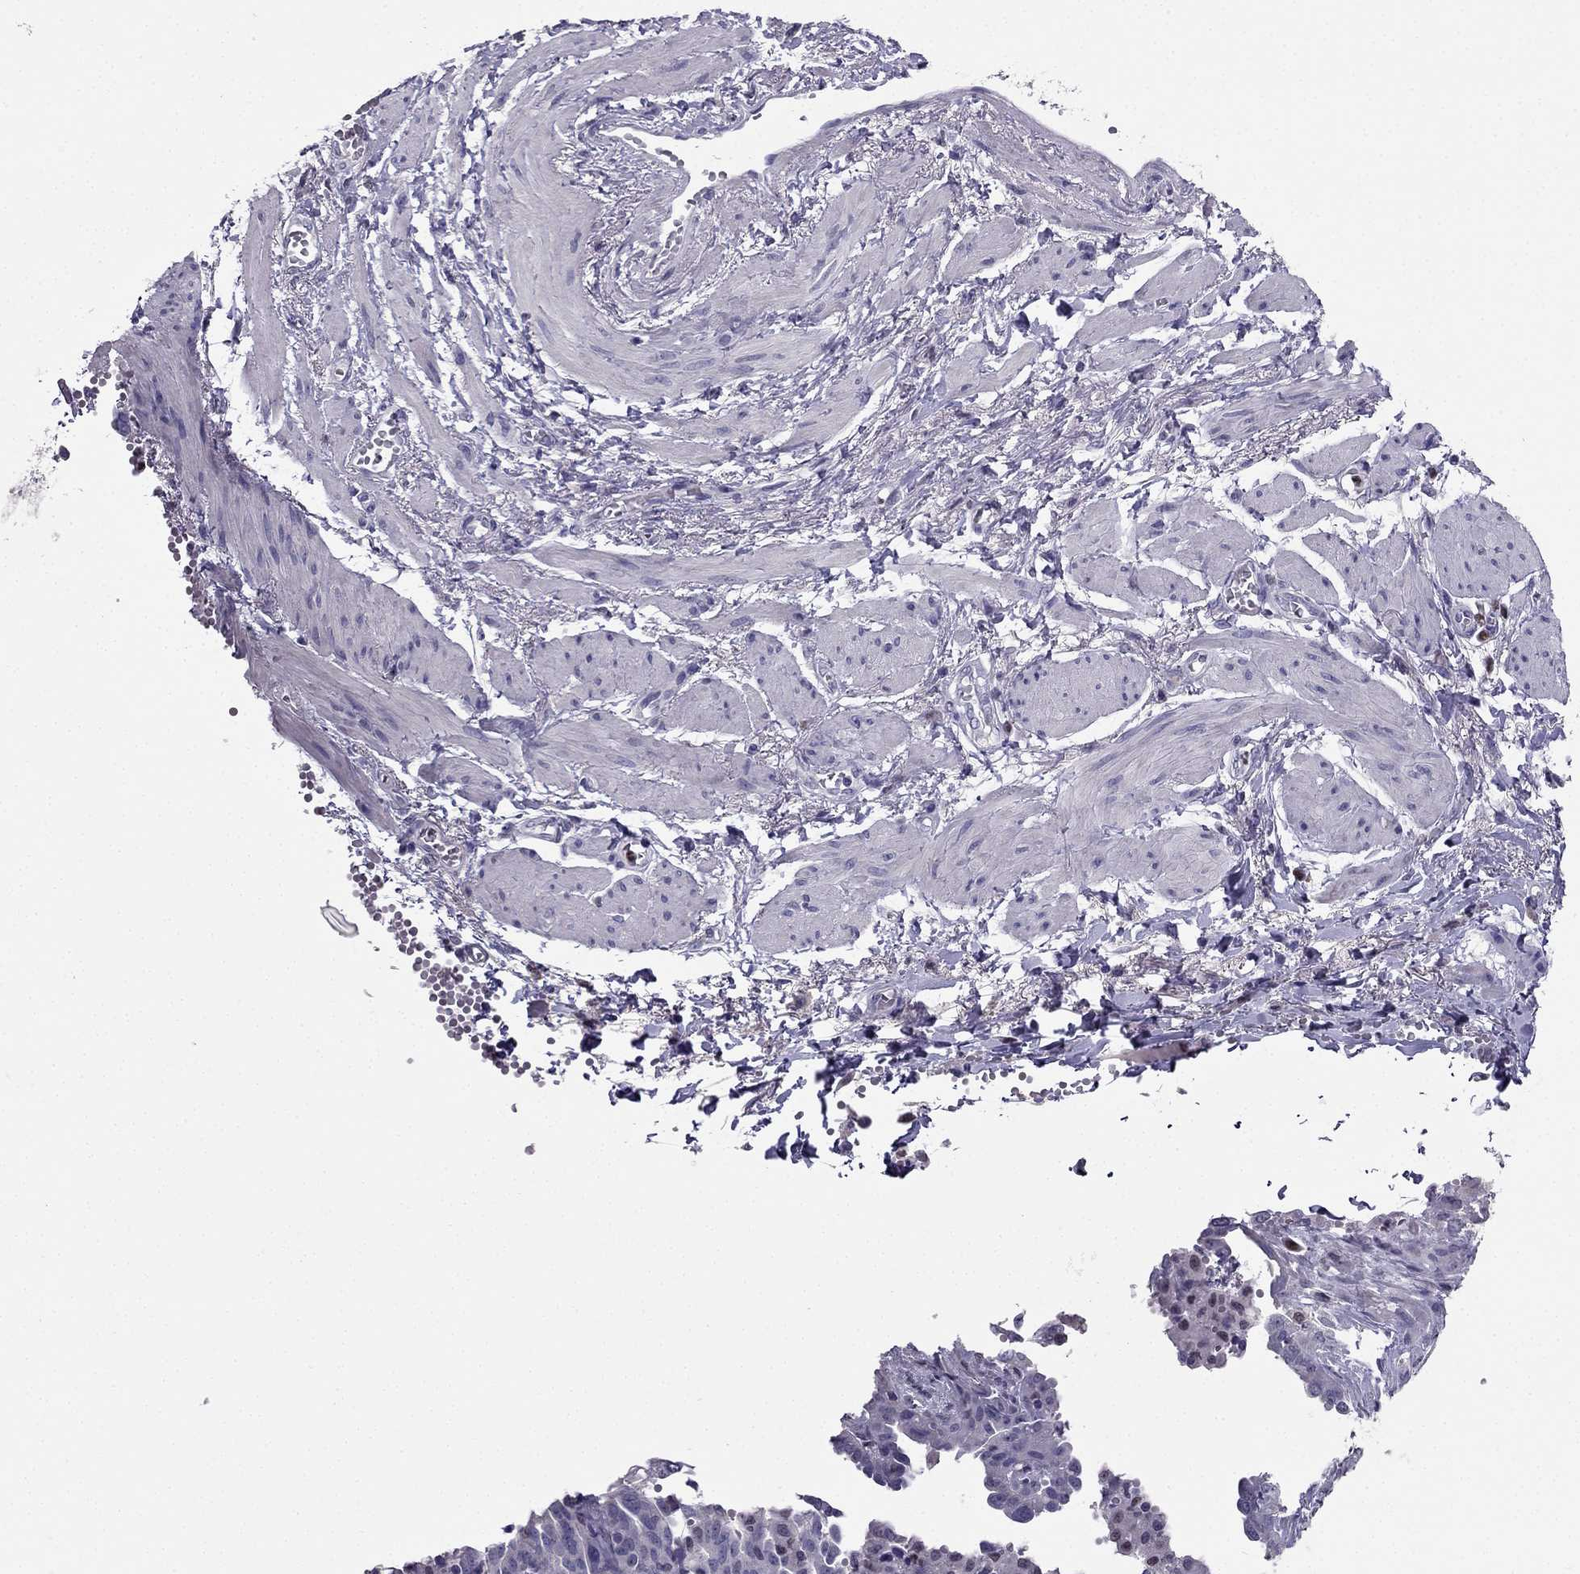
{"staining": {"intensity": "negative", "quantity": "none", "location": "none"}, "tissue": "ovarian cancer", "cell_type": "Tumor cells", "image_type": "cancer", "snomed": [{"axis": "morphology", "description": "Cystadenocarcinoma, serous, NOS"}, {"axis": "topography", "description": "Ovary"}], "caption": "Immunohistochemistry (IHC) of human ovarian cancer (serous cystadenocarcinoma) demonstrates no expression in tumor cells.", "gene": "ARID3A", "patient": {"sex": "female", "age": 67}}